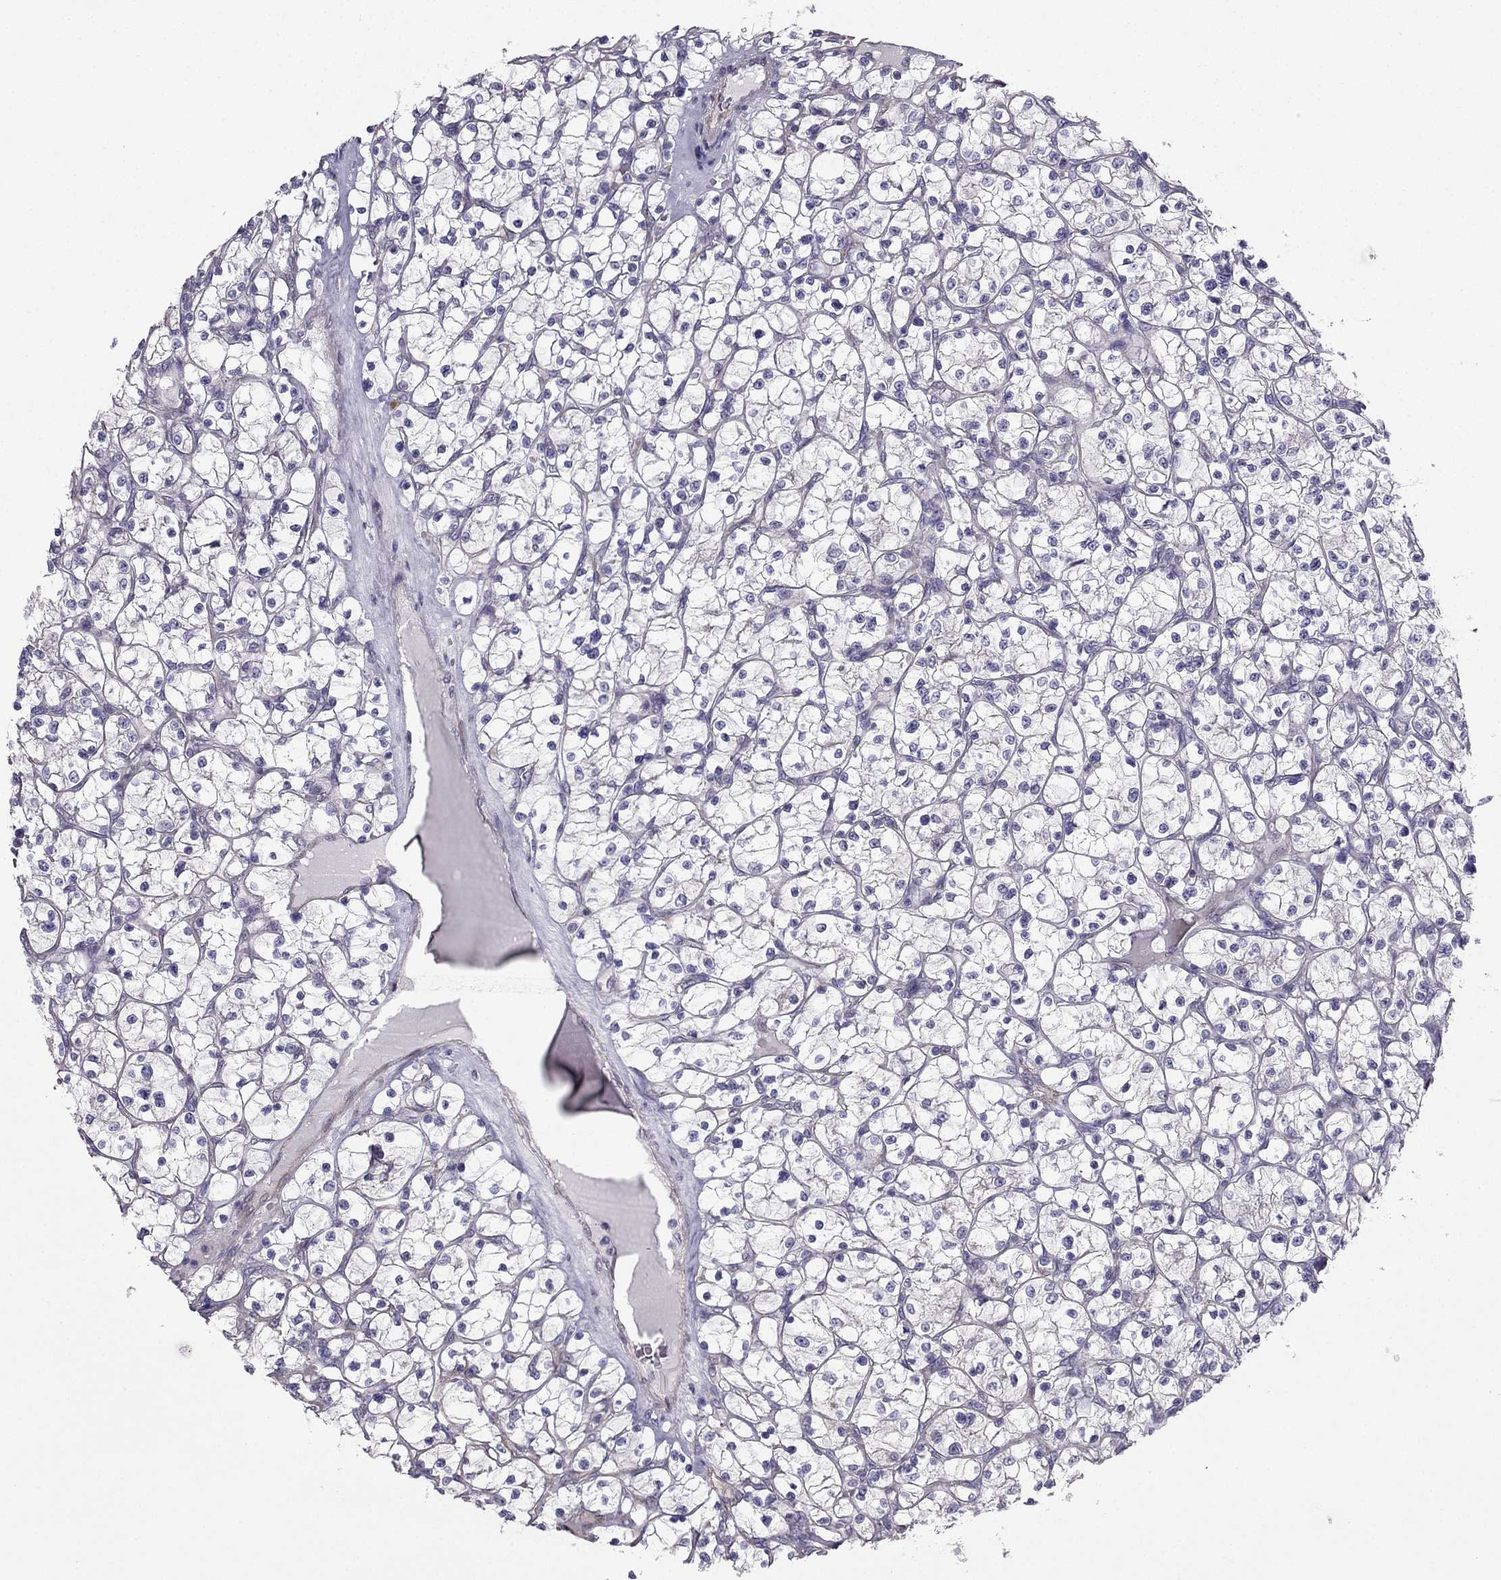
{"staining": {"intensity": "negative", "quantity": "none", "location": "none"}, "tissue": "renal cancer", "cell_type": "Tumor cells", "image_type": "cancer", "snomed": [{"axis": "morphology", "description": "Adenocarcinoma, NOS"}, {"axis": "topography", "description": "Kidney"}], "caption": "The micrograph reveals no staining of tumor cells in renal adenocarcinoma.", "gene": "ENOX1", "patient": {"sex": "female", "age": 64}}